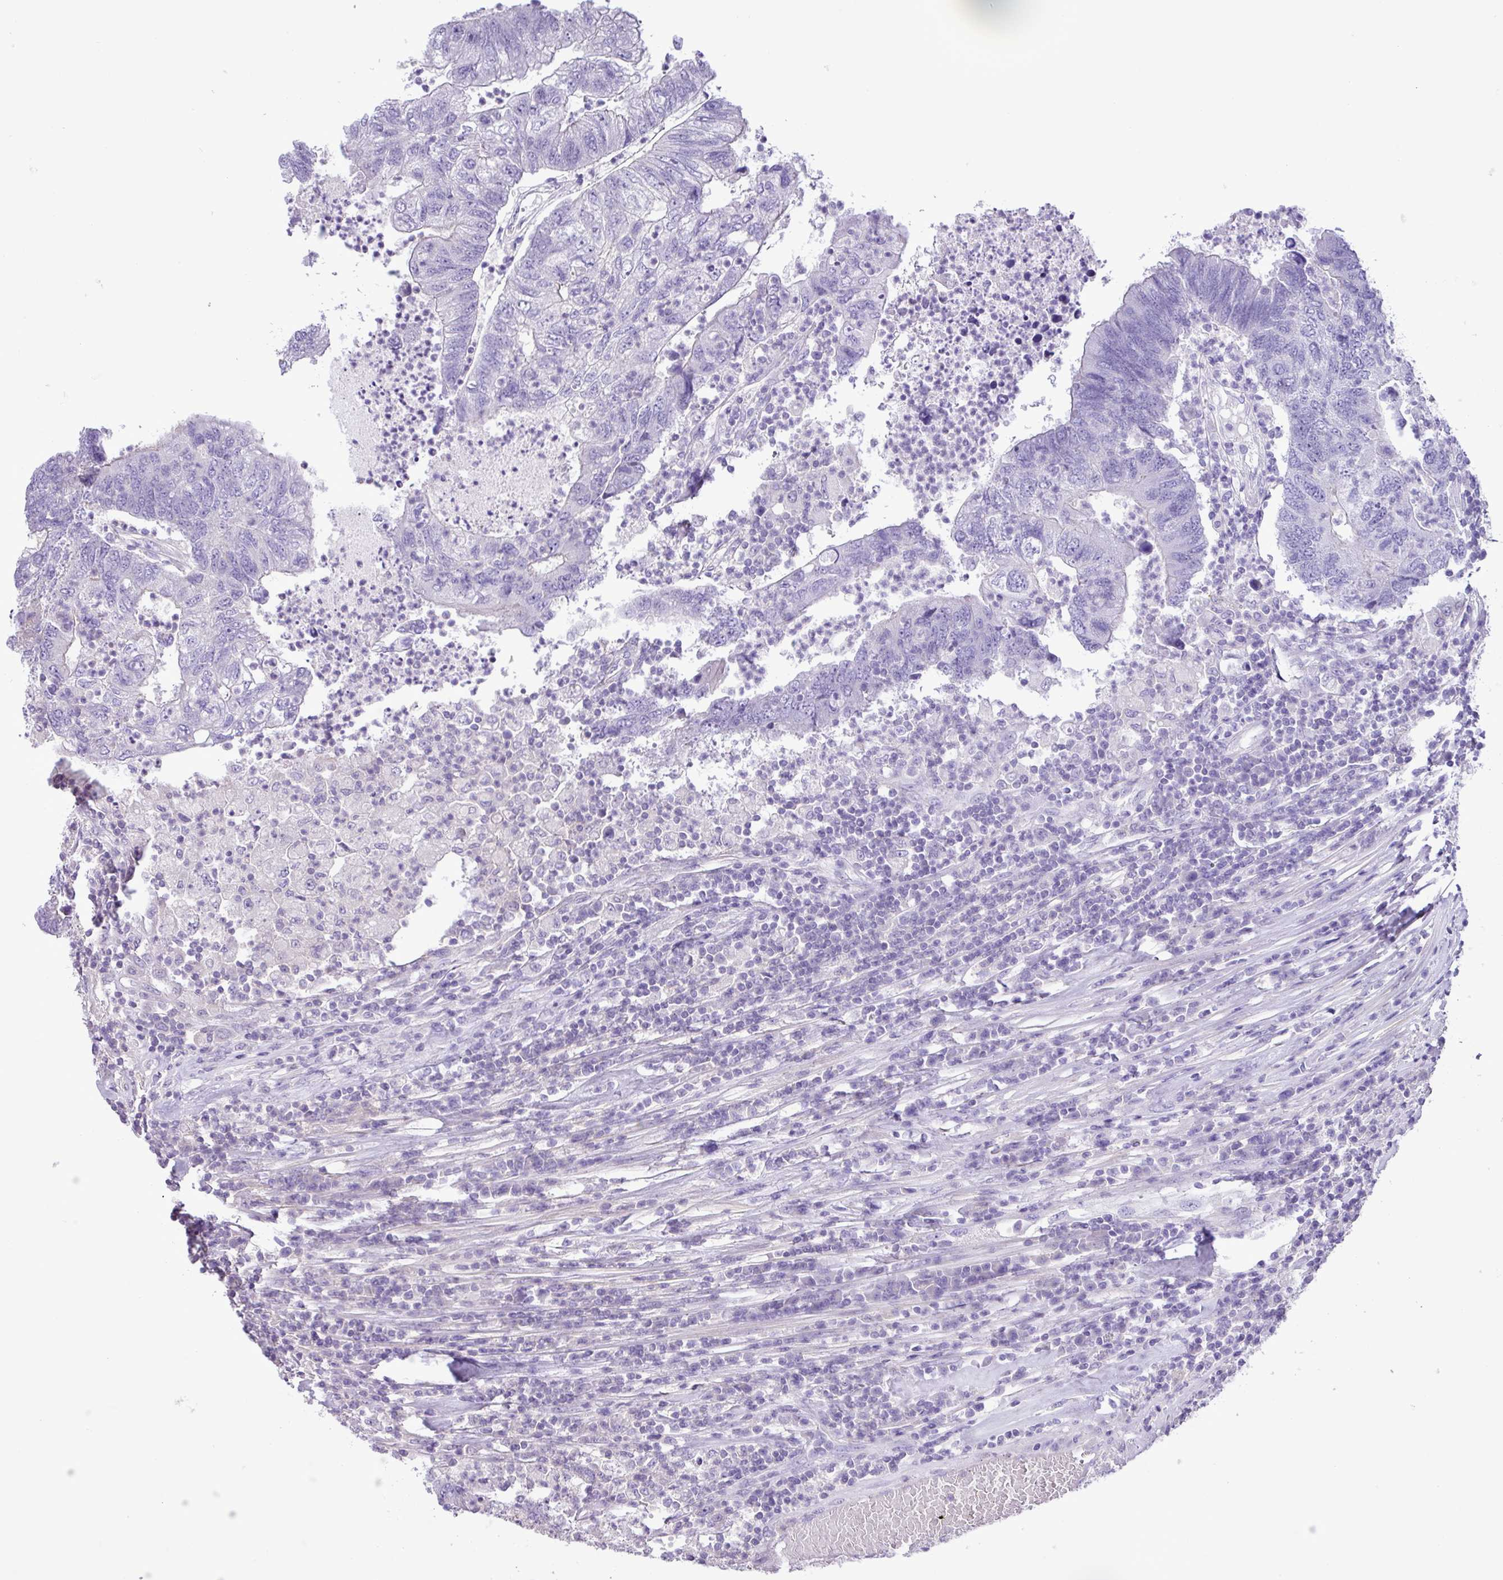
{"staining": {"intensity": "negative", "quantity": "none", "location": "none"}, "tissue": "colorectal cancer", "cell_type": "Tumor cells", "image_type": "cancer", "snomed": [{"axis": "morphology", "description": "Adenocarcinoma, NOS"}, {"axis": "topography", "description": "Colon"}], "caption": "Immunohistochemistry photomicrograph of neoplastic tissue: human colorectal cancer stained with DAB (3,3'-diaminobenzidine) exhibits no significant protein staining in tumor cells. (Immunohistochemistry, brightfield microscopy, high magnification).", "gene": "ZNF334", "patient": {"sex": "female", "age": 48}}